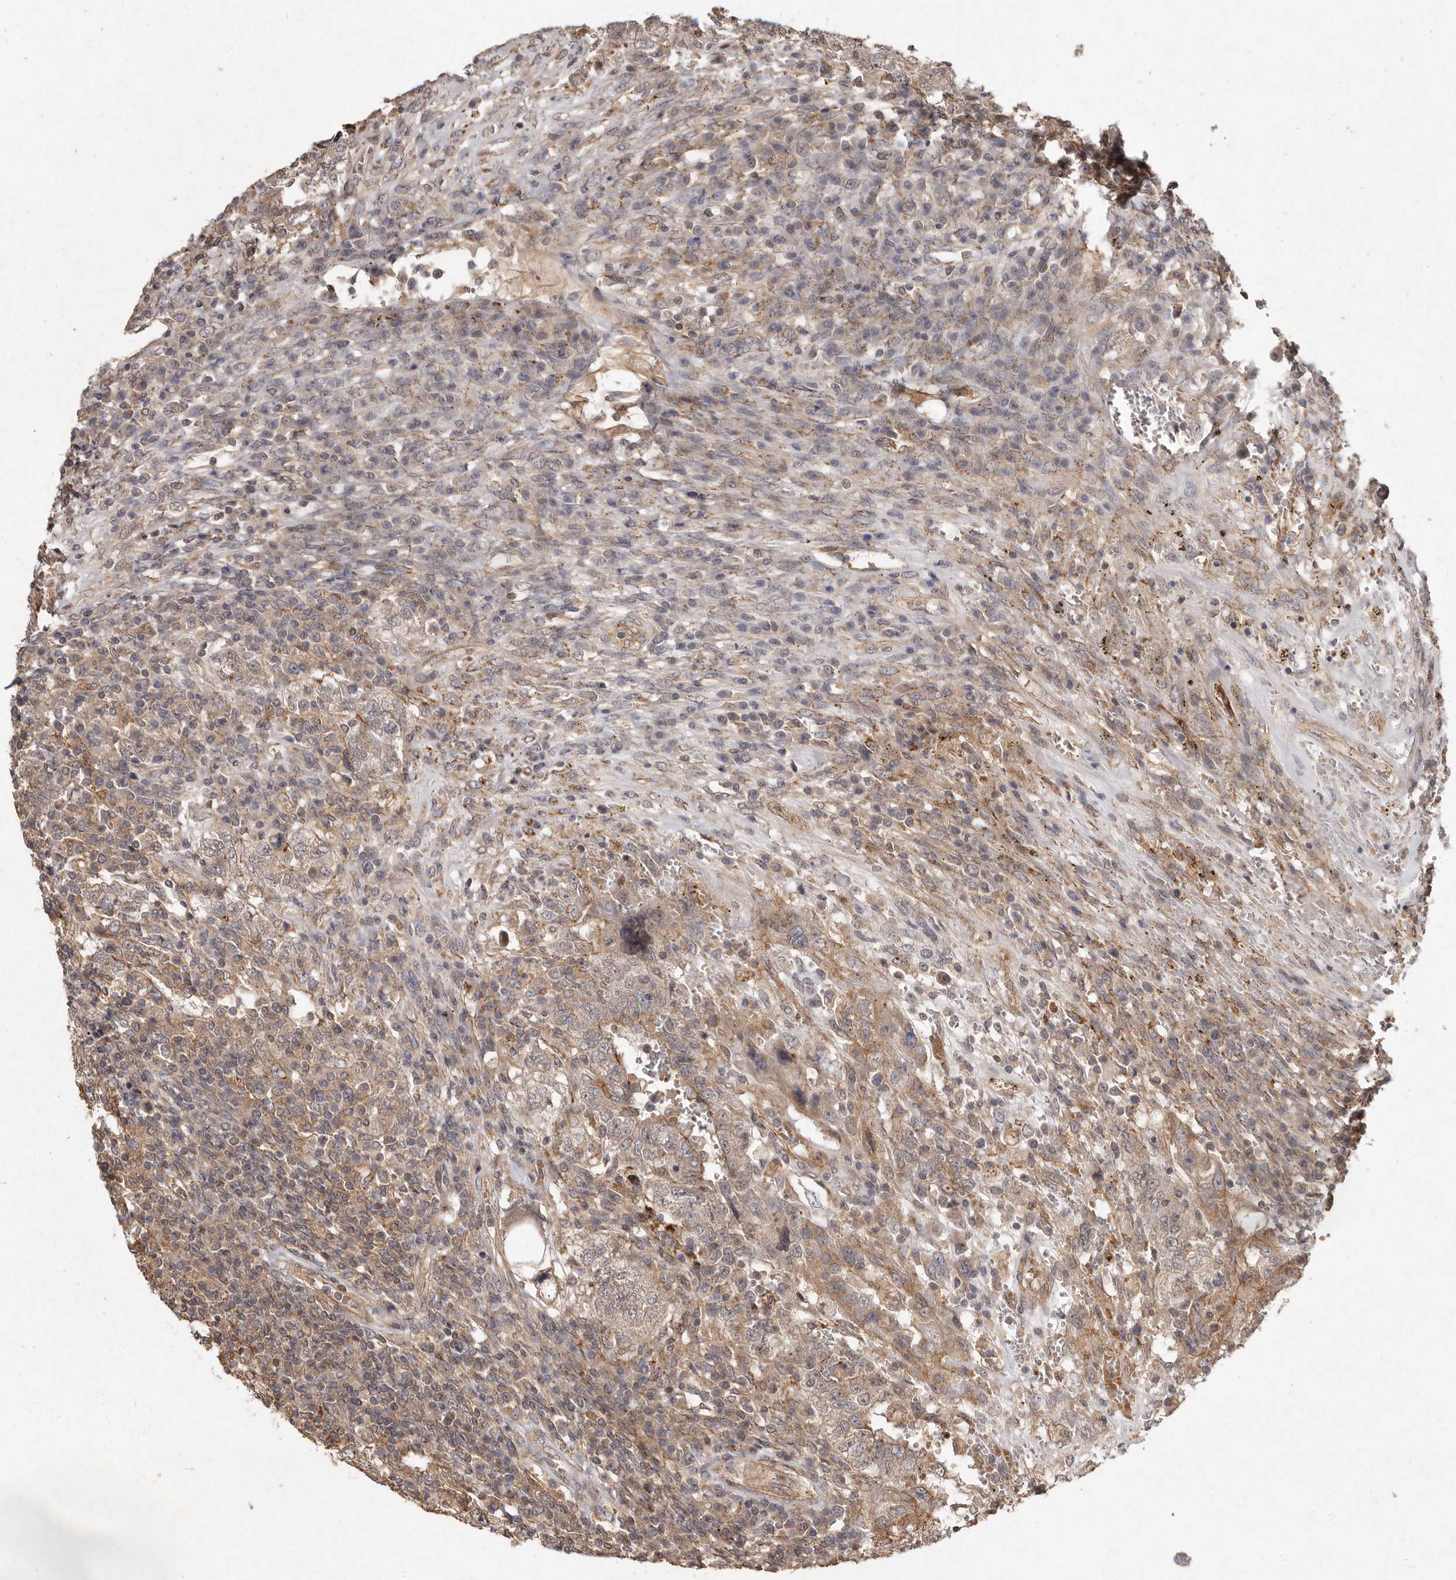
{"staining": {"intensity": "moderate", "quantity": "25%-75%", "location": "cytoplasmic/membranous"}, "tissue": "testis cancer", "cell_type": "Tumor cells", "image_type": "cancer", "snomed": [{"axis": "morphology", "description": "Carcinoma, Embryonal, NOS"}, {"axis": "topography", "description": "Testis"}], "caption": "Immunohistochemical staining of testis cancer displays medium levels of moderate cytoplasmic/membranous protein staining in about 25%-75% of tumor cells.", "gene": "SEMA3A", "patient": {"sex": "male", "age": 26}}